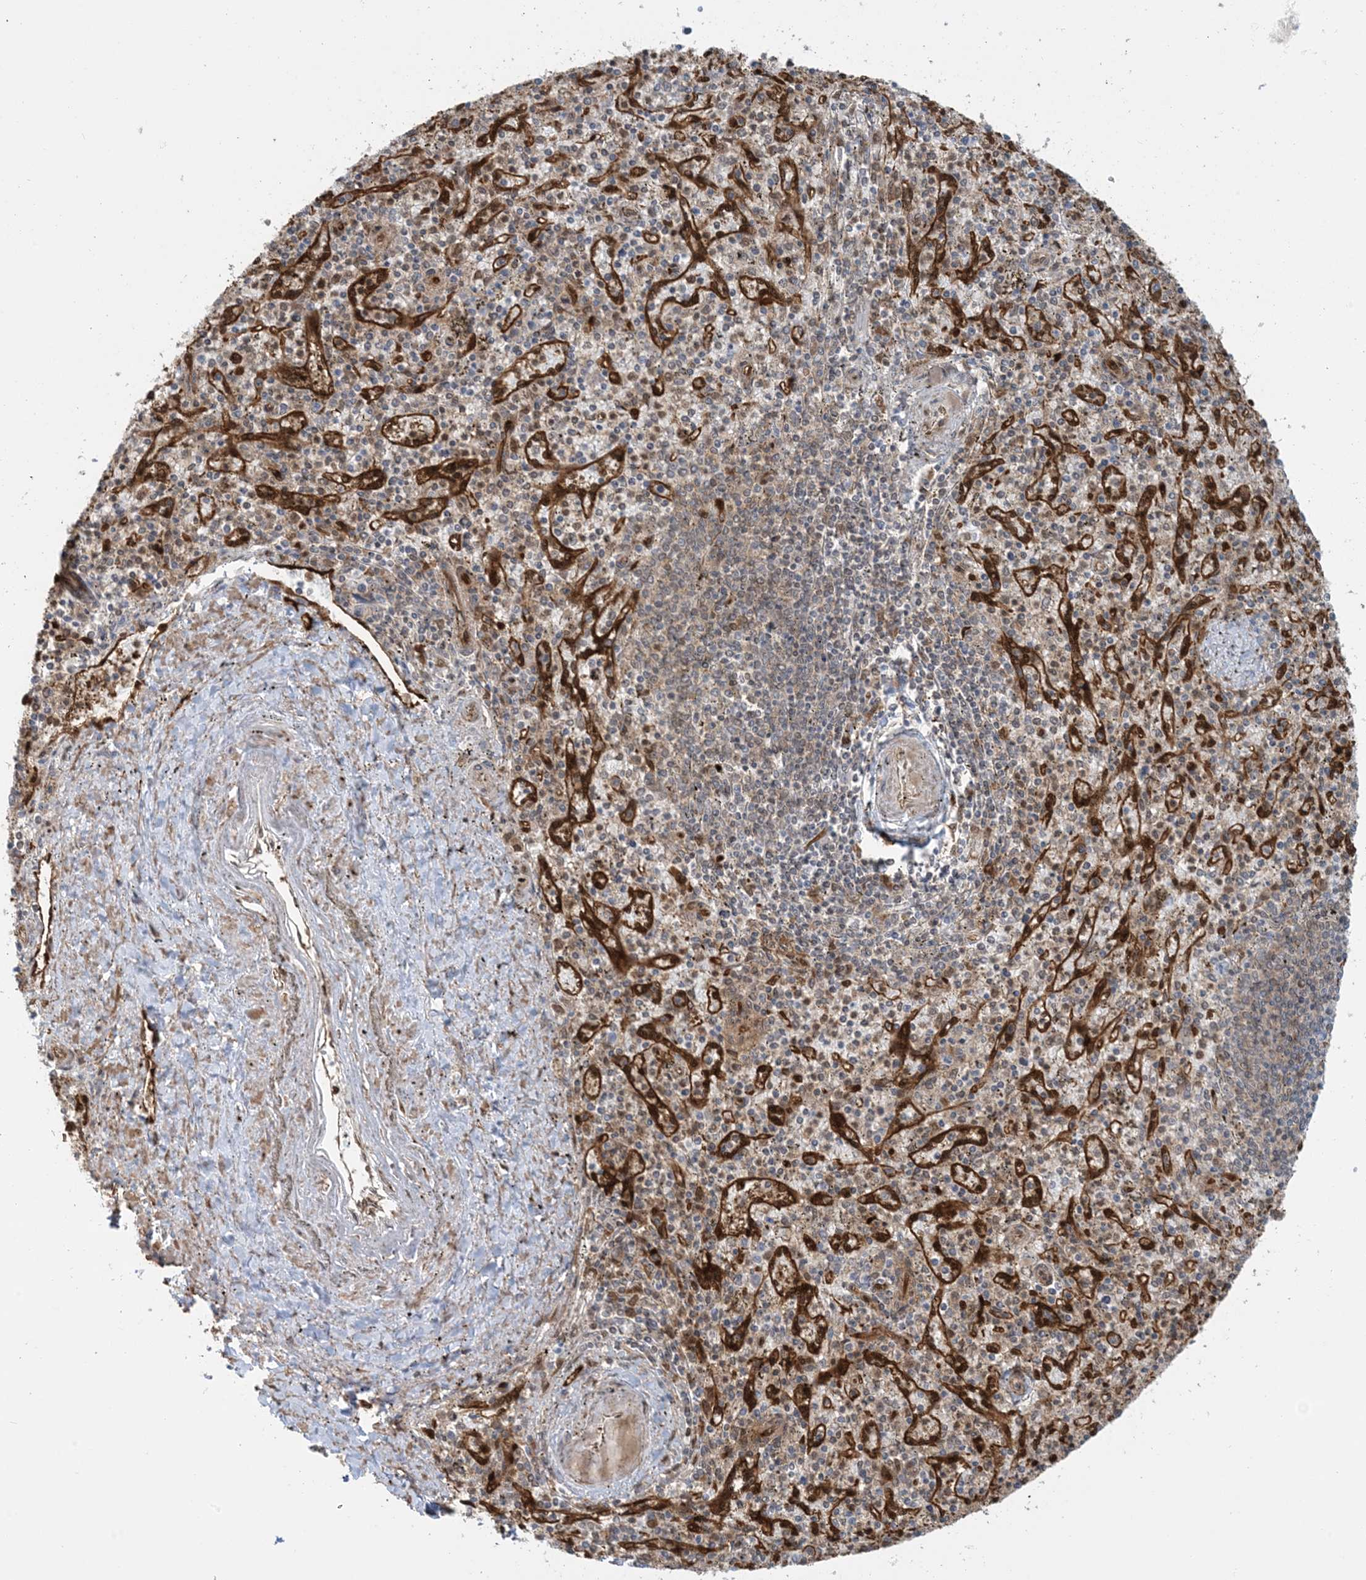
{"staining": {"intensity": "moderate", "quantity": "<25%", "location": "cytoplasmic/membranous"}, "tissue": "spleen", "cell_type": "Cells in red pulp", "image_type": "normal", "snomed": [{"axis": "morphology", "description": "Normal tissue, NOS"}, {"axis": "topography", "description": "Spleen"}], "caption": "Immunohistochemical staining of unremarkable human spleen displays low levels of moderate cytoplasmic/membranous expression in about <25% of cells in red pulp. Using DAB (3,3'-diaminobenzidine) (brown) and hematoxylin (blue) stains, captured at high magnification using brightfield microscopy.", "gene": "PPM1F", "patient": {"sex": "male", "age": 72}}